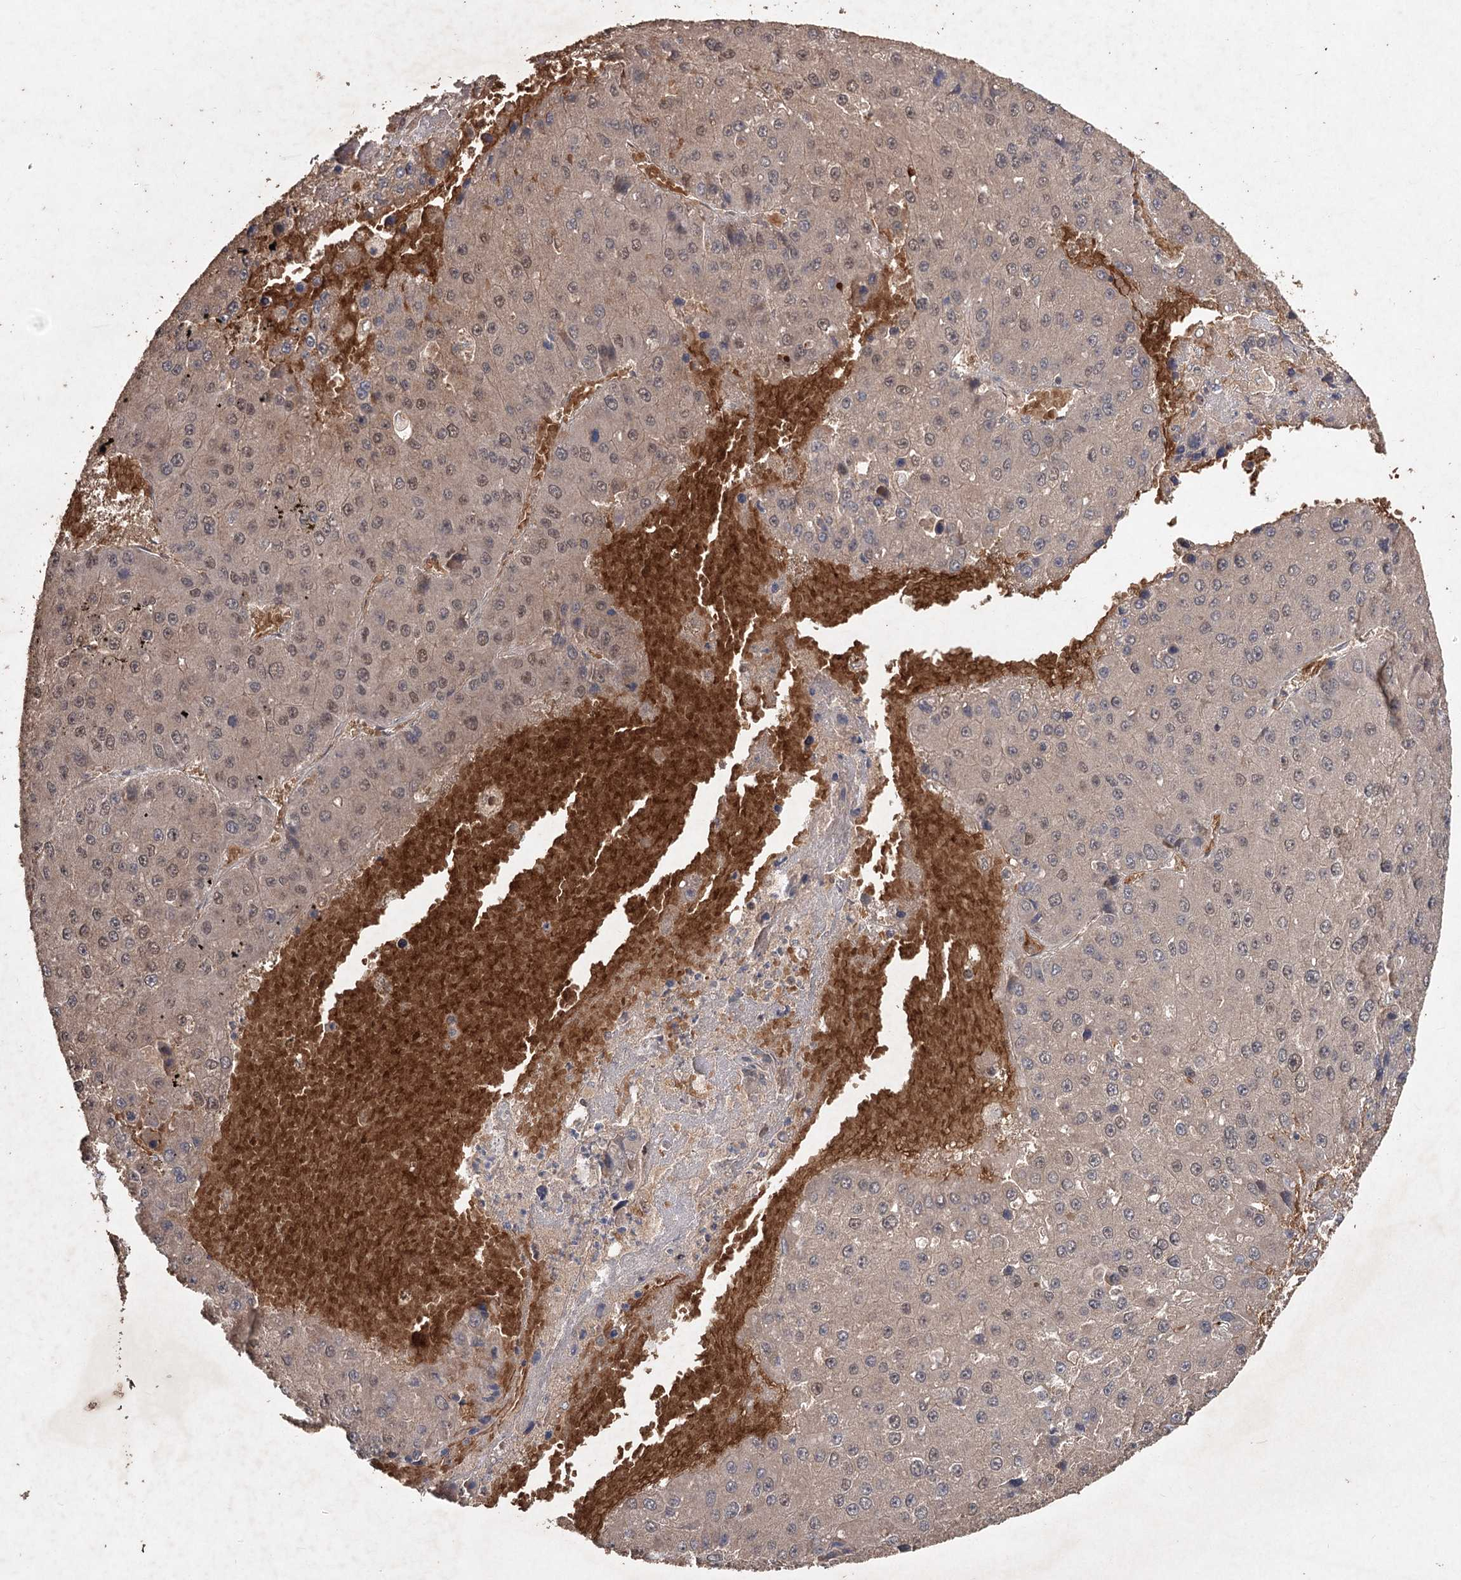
{"staining": {"intensity": "weak", "quantity": "25%-75%", "location": "cytoplasmic/membranous,nuclear"}, "tissue": "liver cancer", "cell_type": "Tumor cells", "image_type": "cancer", "snomed": [{"axis": "morphology", "description": "Carcinoma, Hepatocellular, NOS"}, {"axis": "topography", "description": "Liver"}], "caption": "High-power microscopy captured an immunohistochemistry (IHC) photomicrograph of liver hepatocellular carcinoma, revealing weak cytoplasmic/membranous and nuclear positivity in approximately 25%-75% of tumor cells. (DAB = brown stain, brightfield microscopy at high magnification).", "gene": "FBXO7", "patient": {"sex": "female", "age": 73}}